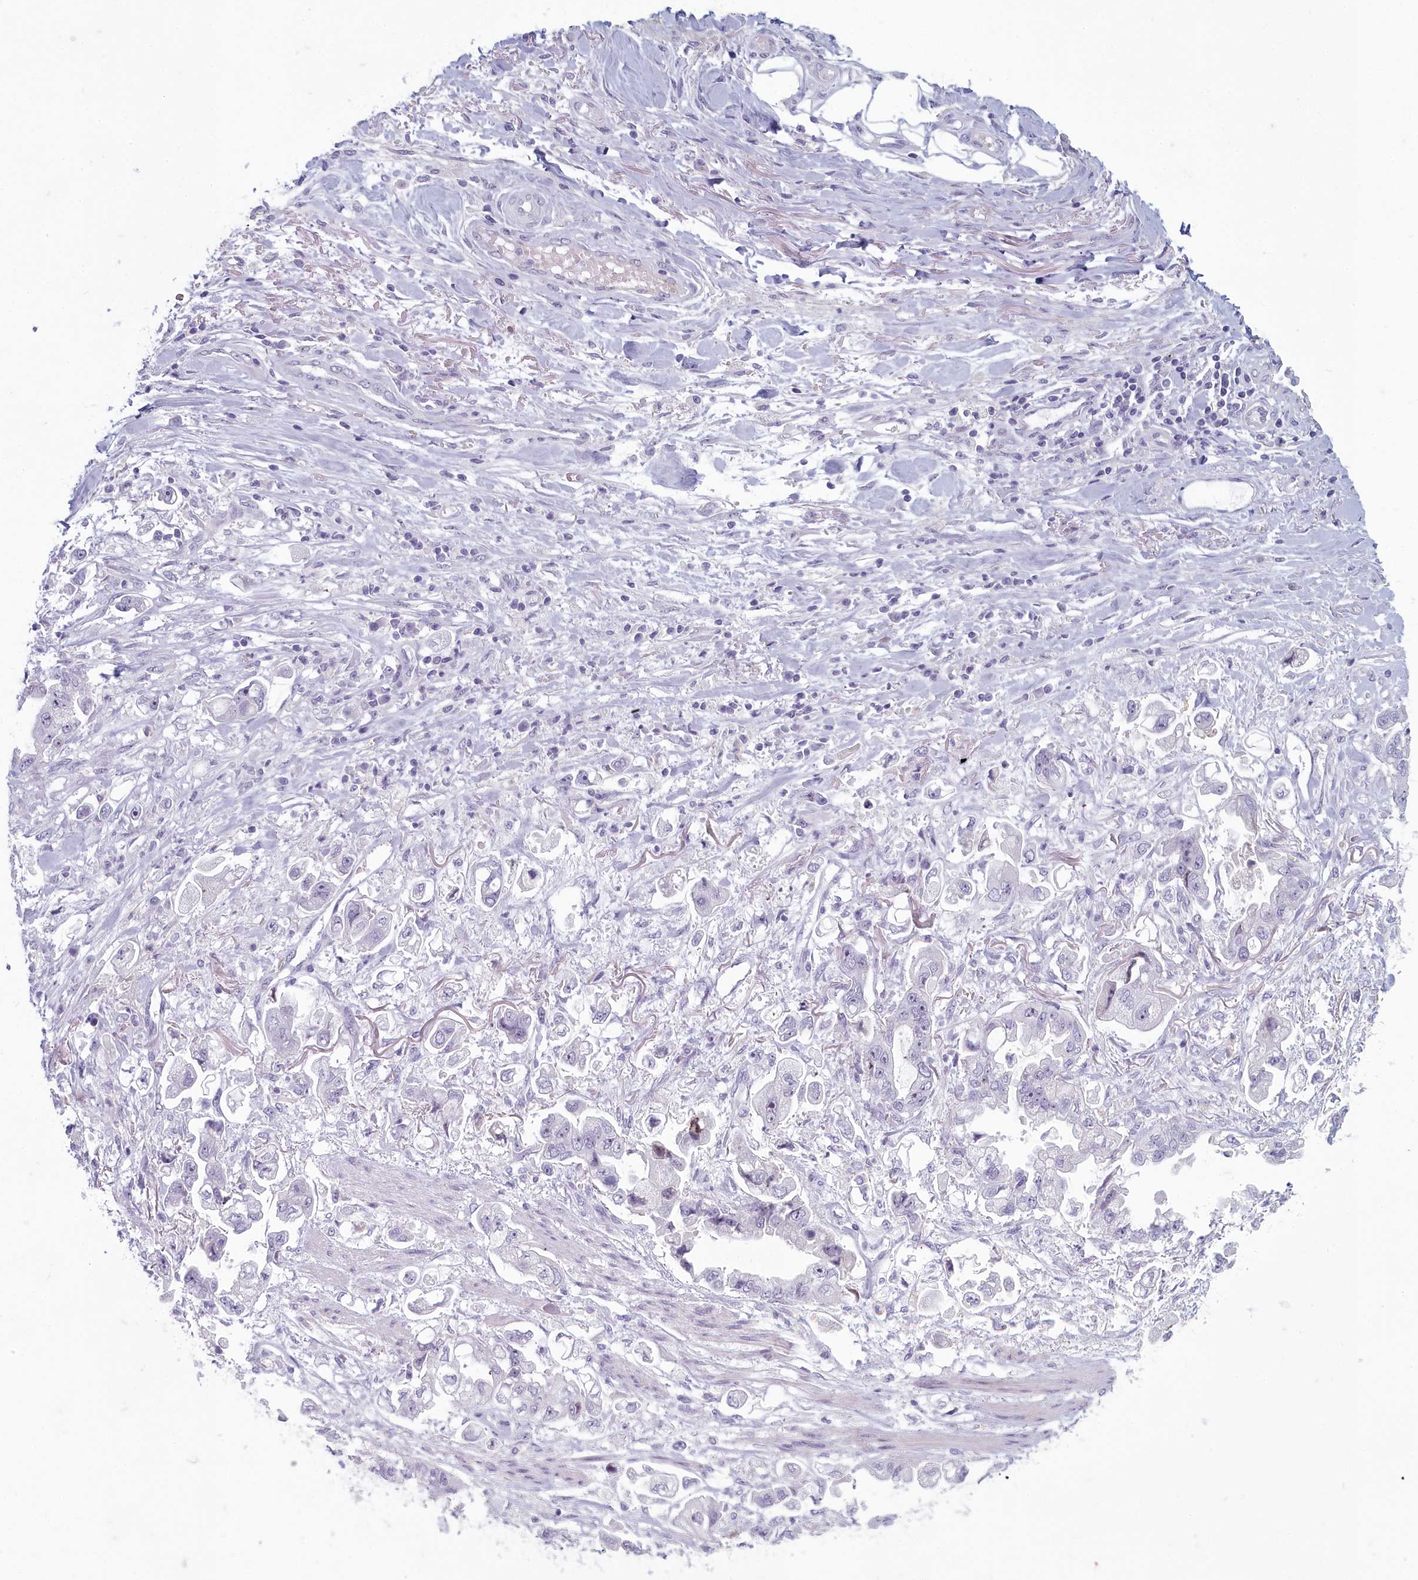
{"staining": {"intensity": "negative", "quantity": "none", "location": "none"}, "tissue": "stomach cancer", "cell_type": "Tumor cells", "image_type": "cancer", "snomed": [{"axis": "morphology", "description": "Adenocarcinoma, NOS"}, {"axis": "topography", "description": "Stomach"}], "caption": "This is an immunohistochemistry (IHC) photomicrograph of human stomach cancer (adenocarcinoma). There is no expression in tumor cells.", "gene": "INSYN2A", "patient": {"sex": "male", "age": 62}}